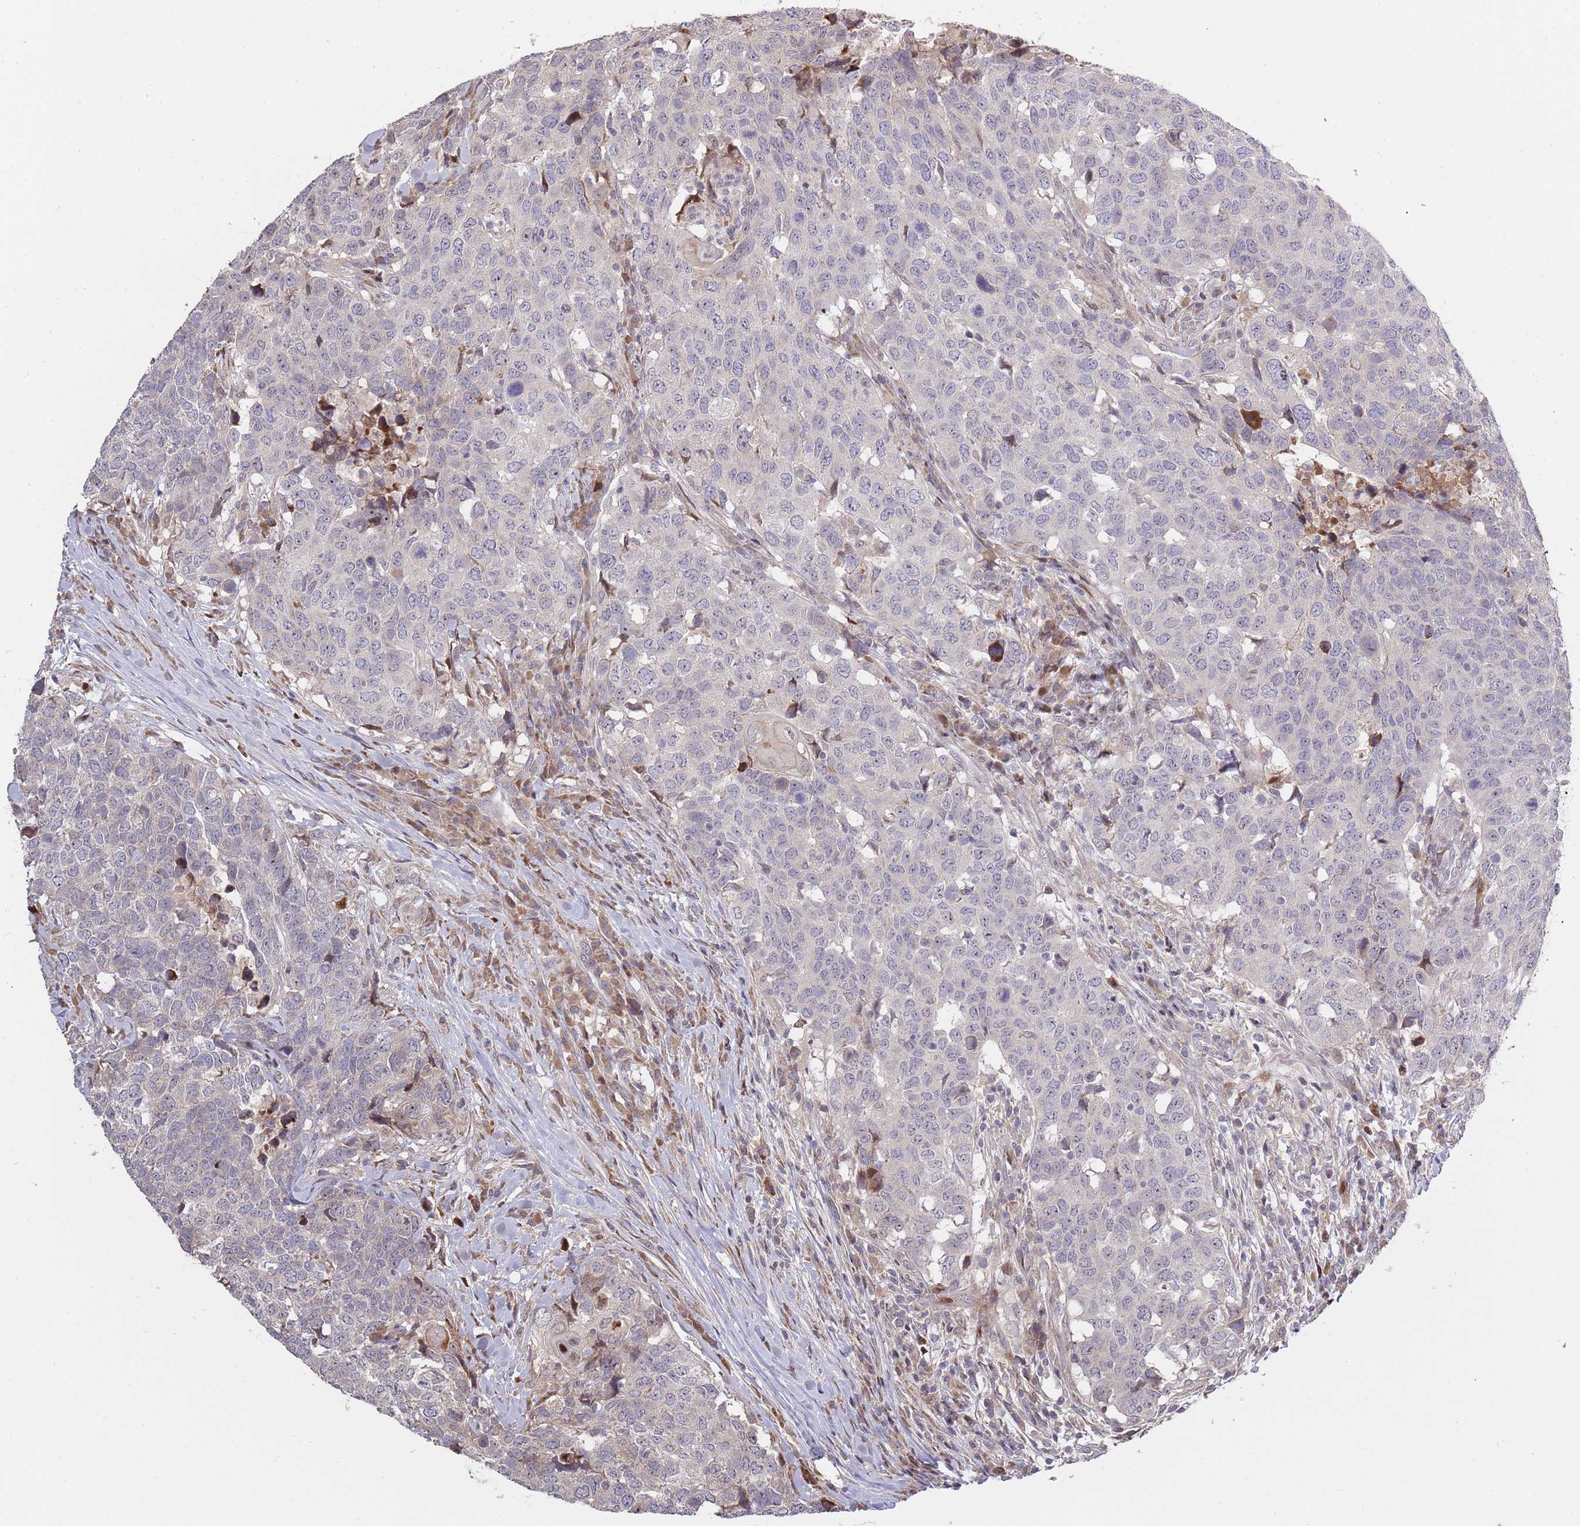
{"staining": {"intensity": "negative", "quantity": "none", "location": "none"}, "tissue": "head and neck cancer", "cell_type": "Tumor cells", "image_type": "cancer", "snomed": [{"axis": "morphology", "description": "Normal tissue, NOS"}, {"axis": "morphology", "description": "Squamous cell carcinoma, NOS"}, {"axis": "topography", "description": "Skeletal muscle"}, {"axis": "topography", "description": "Vascular tissue"}, {"axis": "topography", "description": "Peripheral nerve tissue"}, {"axis": "topography", "description": "Head-Neck"}], "caption": "DAB immunohistochemical staining of human squamous cell carcinoma (head and neck) exhibits no significant staining in tumor cells.", "gene": "SYNDIG1L", "patient": {"sex": "male", "age": 66}}